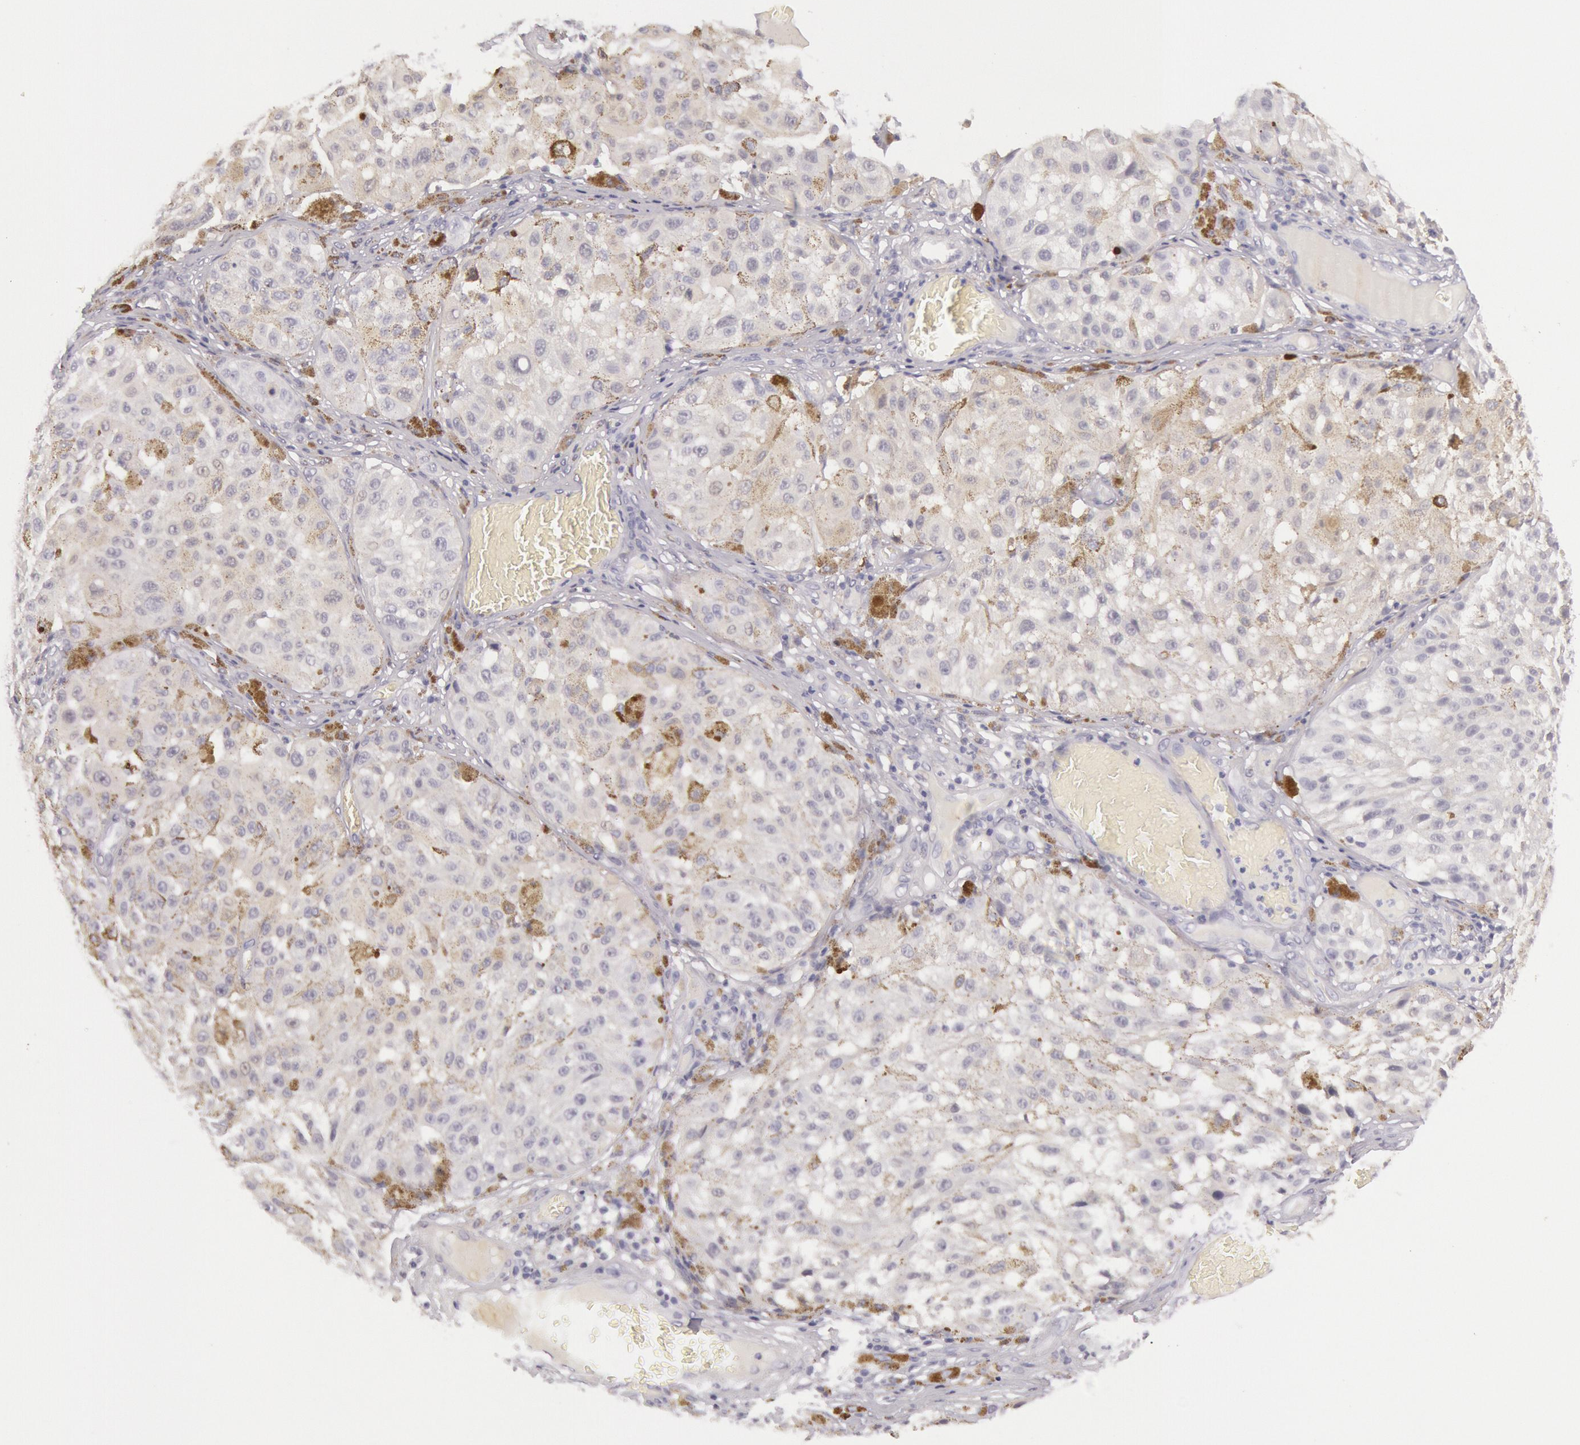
{"staining": {"intensity": "negative", "quantity": "none", "location": "none"}, "tissue": "melanoma", "cell_type": "Tumor cells", "image_type": "cancer", "snomed": [{"axis": "morphology", "description": "Malignant melanoma, NOS"}, {"axis": "topography", "description": "Skin"}], "caption": "An image of melanoma stained for a protein demonstrates no brown staining in tumor cells.", "gene": "CKB", "patient": {"sex": "female", "age": 64}}